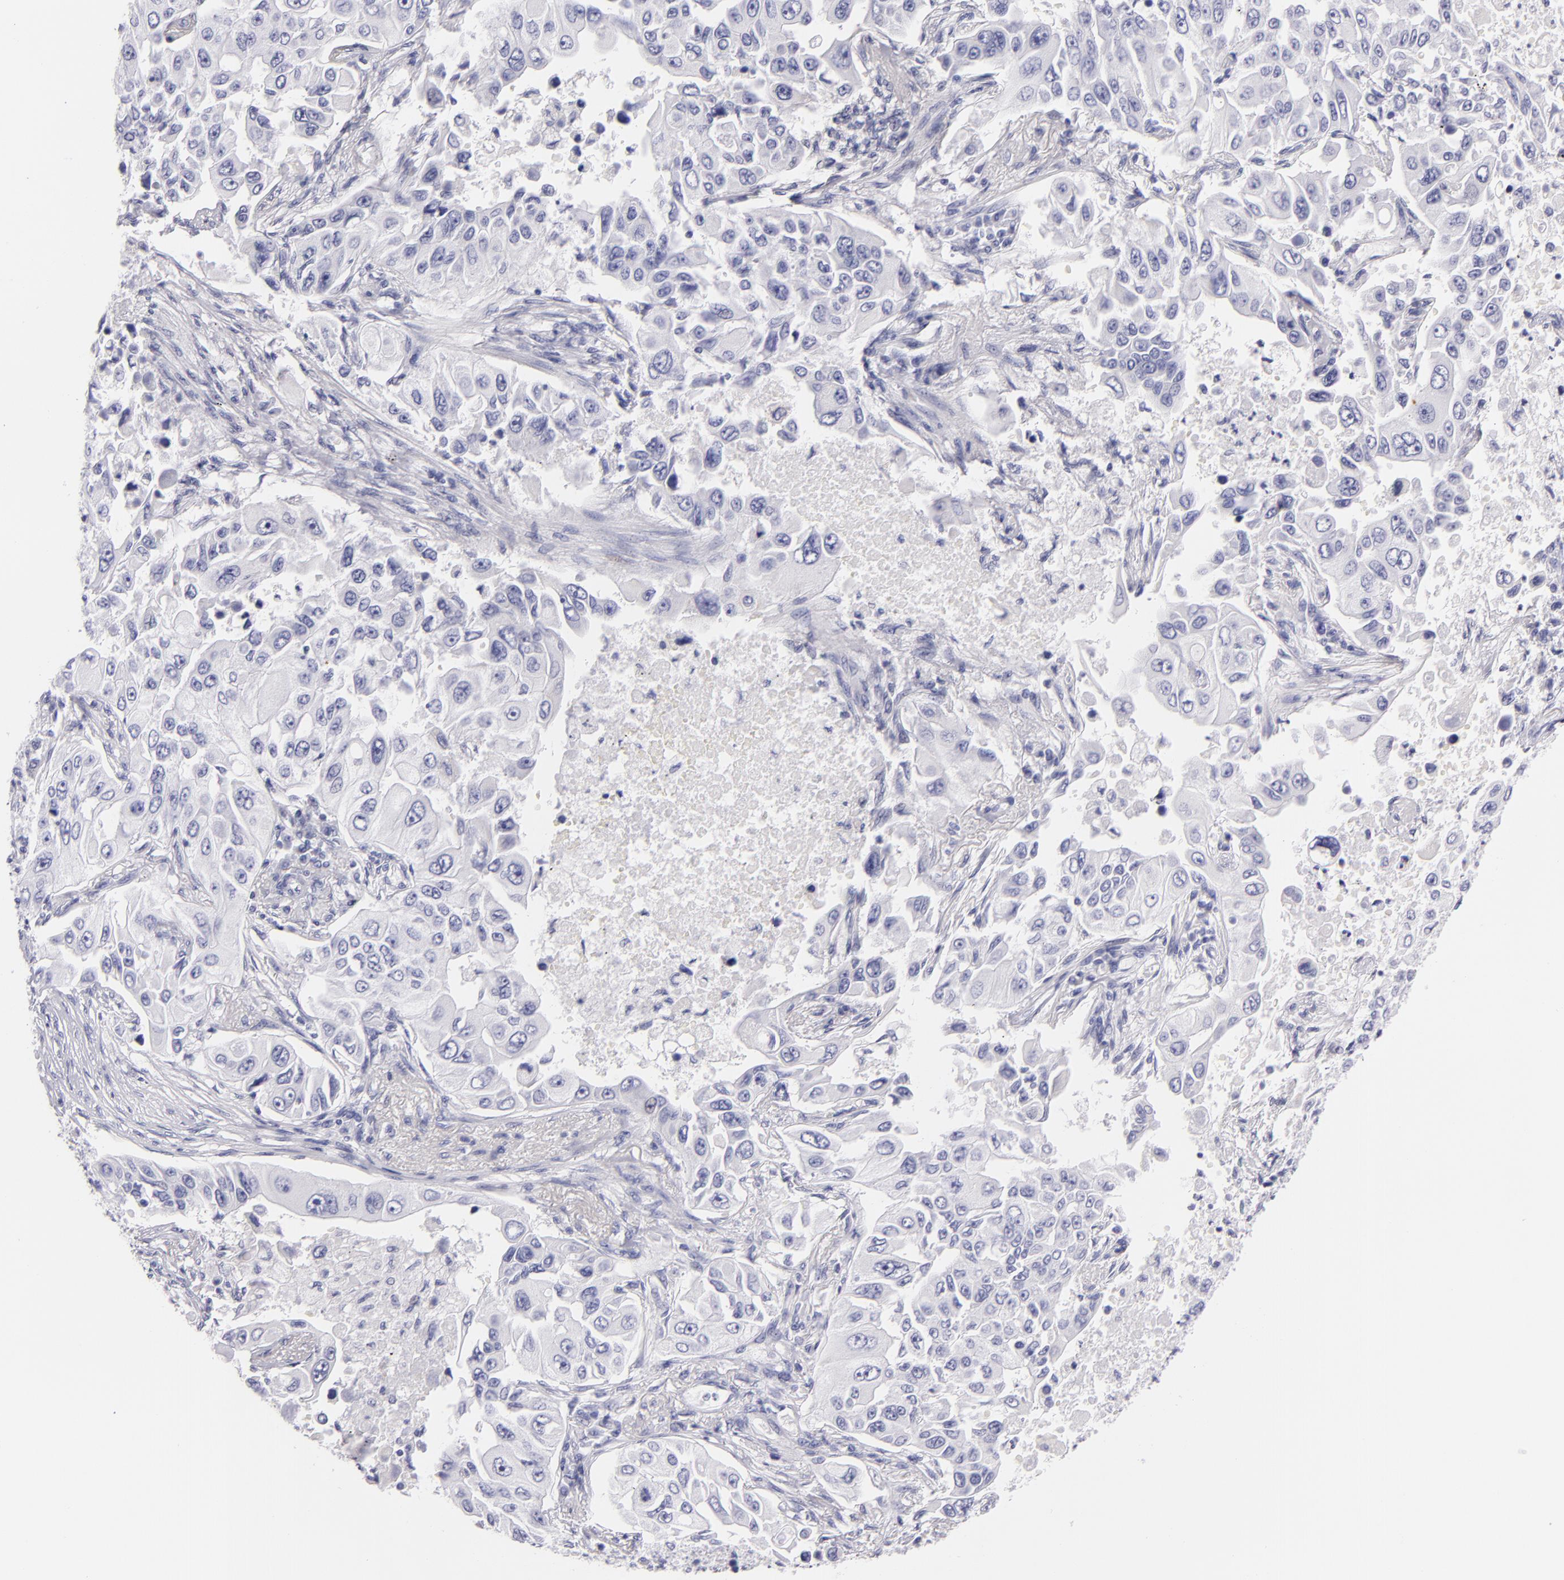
{"staining": {"intensity": "negative", "quantity": "none", "location": "none"}, "tissue": "lung cancer", "cell_type": "Tumor cells", "image_type": "cancer", "snomed": [{"axis": "morphology", "description": "Adenocarcinoma, NOS"}, {"axis": "topography", "description": "Lung"}], "caption": "This is an immunohistochemistry (IHC) histopathology image of human lung cancer (adenocarcinoma). There is no expression in tumor cells.", "gene": "MUC5AC", "patient": {"sex": "male", "age": 84}}